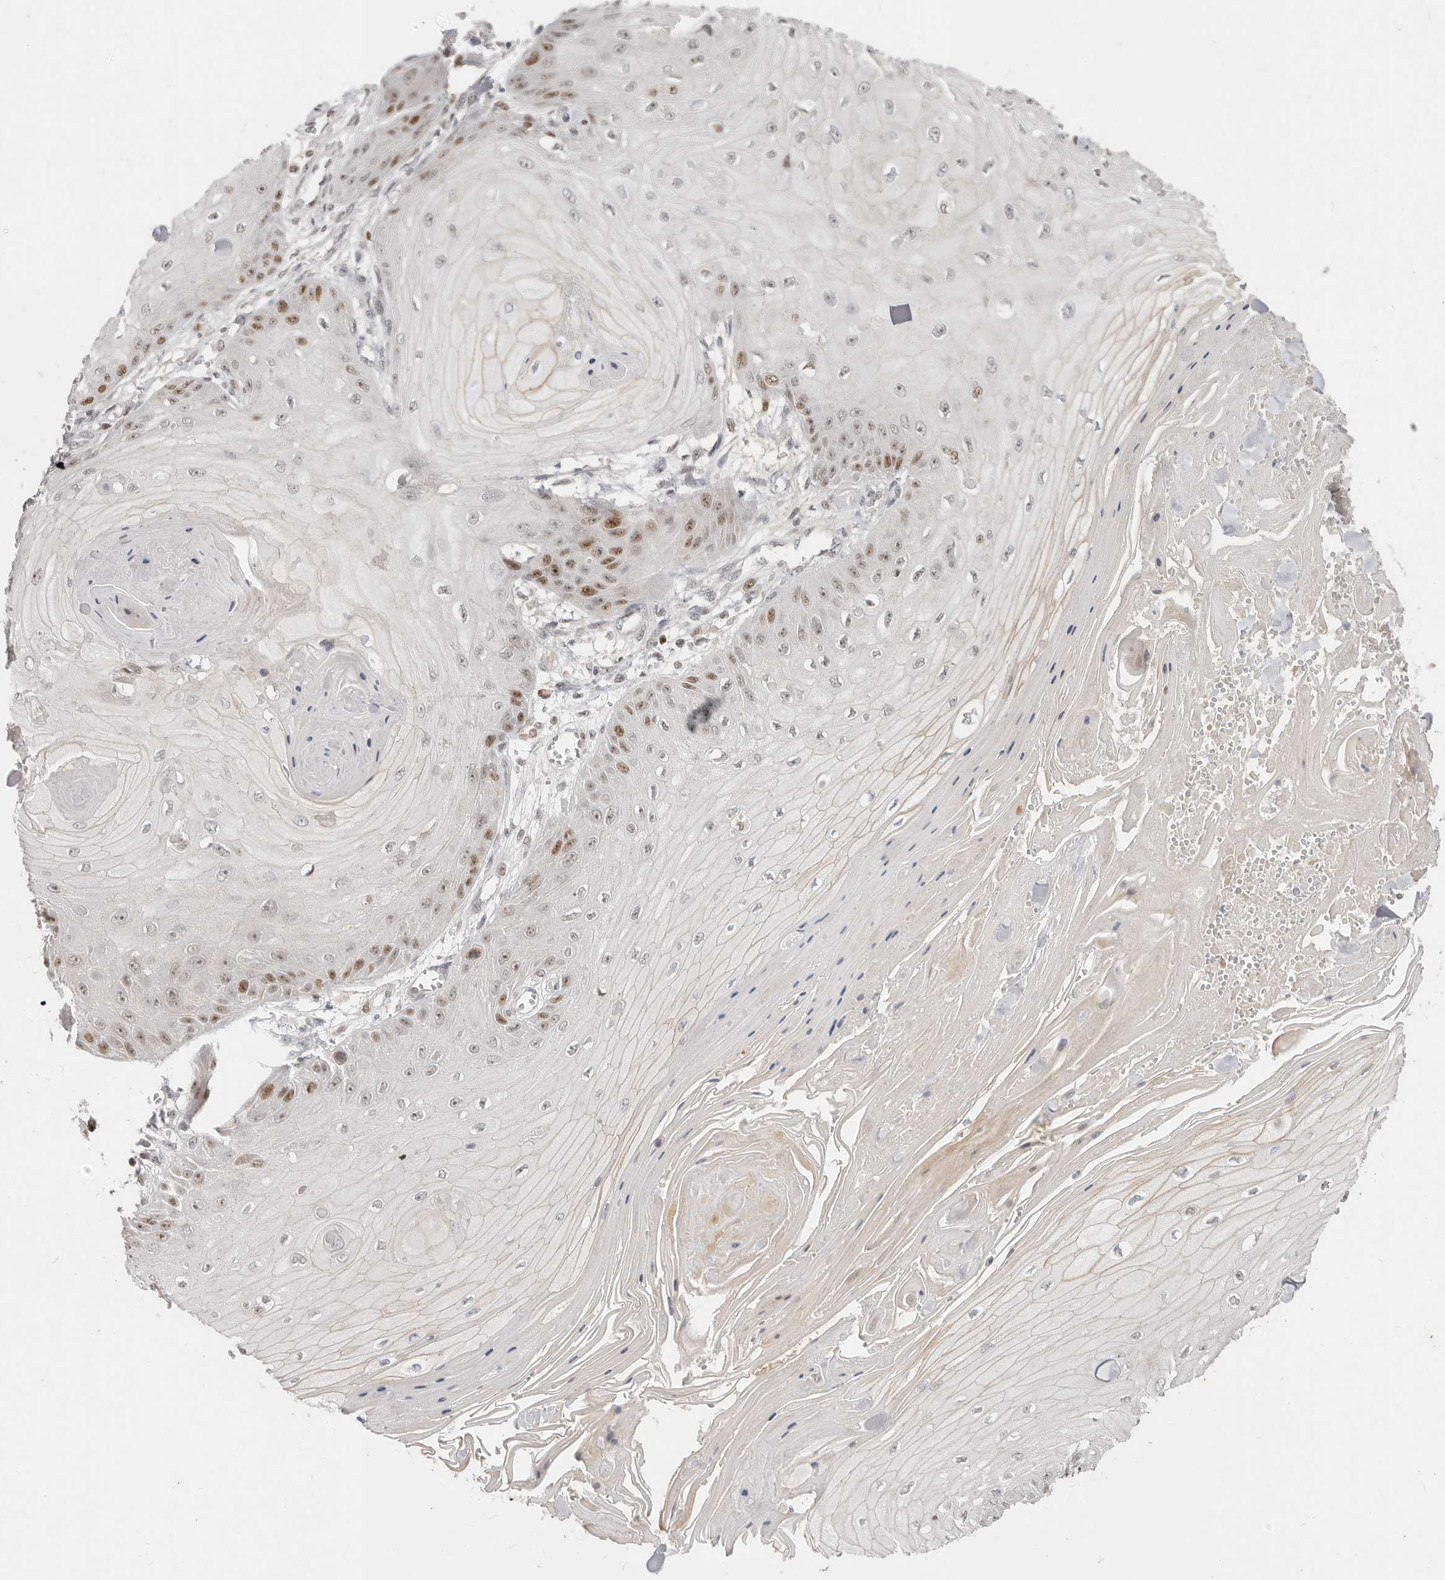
{"staining": {"intensity": "moderate", "quantity": "<25%", "location": "nuclear"}, "tissue": "skin cancer", "cell_type": "Tumor cells", "image_type": "cancer", "snomed": [{"axis": "morphology", "description": "Squamous cell carcinoma, NOS"}, {"axis": "topography", "description": "Skin"}], "caption": "Human skin cancer stained with a brown dye reveals moderate nuclear positive expression in approximately <25% of tumor cells.", "gene": "RFC2", "patient": {"sex": "male", "age": 74}}